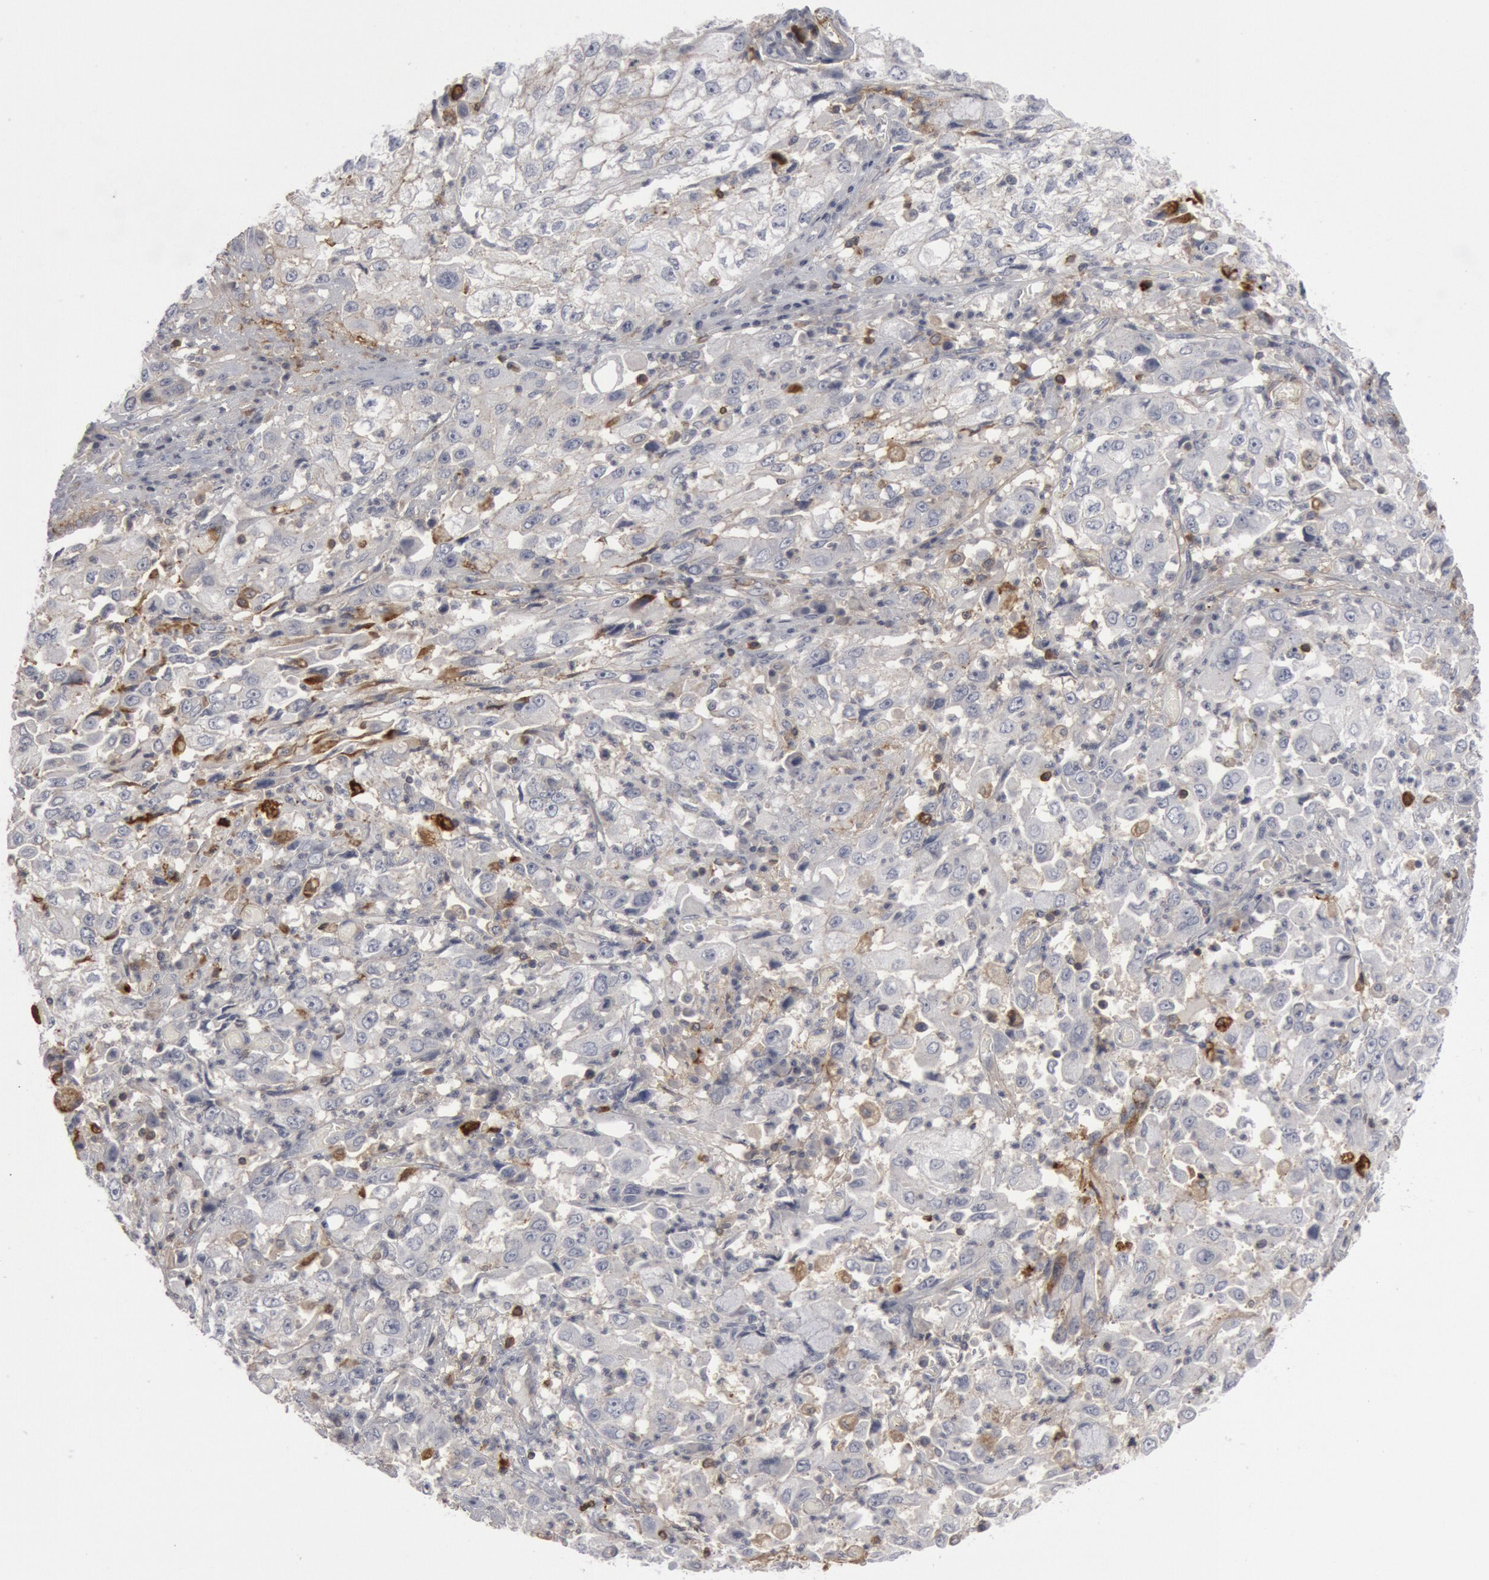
{"staining": {"intensity": "negative", "quantity": "none", "location": "none"}, "tissue": "cervical cancer", "cell_type": "Tumor cells", "image_type": "cancer", "snomed": [{"axis": "morphology", "description": "Squamous cell carcinoma, NOS"}, {"axis": "topography", "description": "Cervix"}], "caption": "IHC histopathology image of cervical cancer (squamous cell carcinoma) stained for a protein (brown), which exhibits no positivity in tumor cells. (Immunohistochemistry, brightfield microscopy, high magnification).", "gene": "C1QC", "patient": {"sex": "female", "age": 36}}